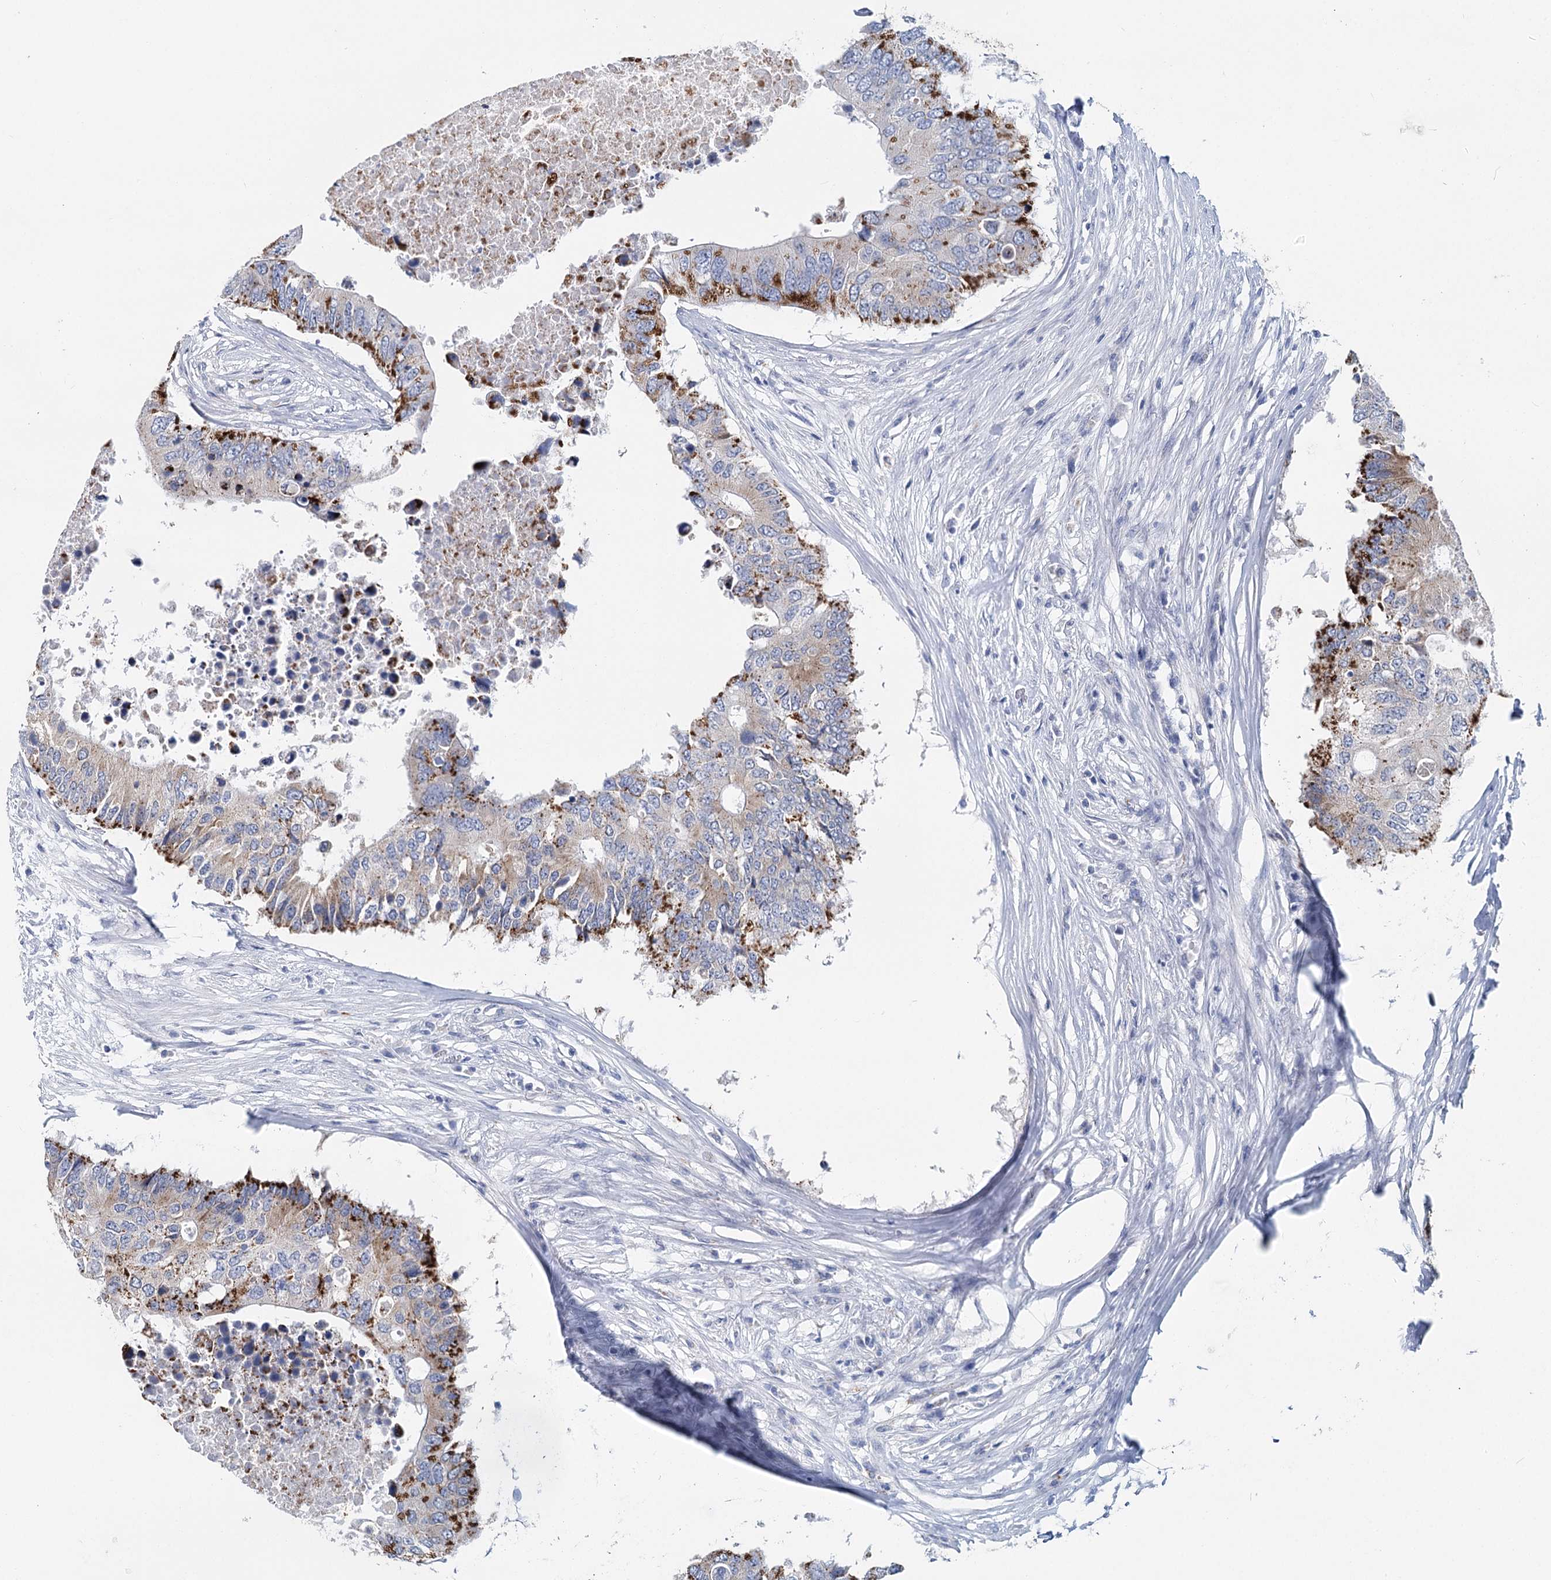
{"staining": {"intensity": "strong", "quantity": "25%-75%", "location": "cytoplasmic/membranous"}, "tissue": "colorectal cancer", "cell_type": "Tumor cells", "image_type": "cancer", "snomed": [{"axis": "morphology", "description": "Adenocarcinoma, NOS"}, {"axis": "topography", "description": "Colon"}], "caption": "Immunohistochemical staining of human adenocarcinoma (colorectal) exhibits high levels of strong cytoplasmic/membranous expression in approximately 25%-75% of tumor cells.", "gene": "METTL7B", "patient": {"sex": "male", "age": 71}}